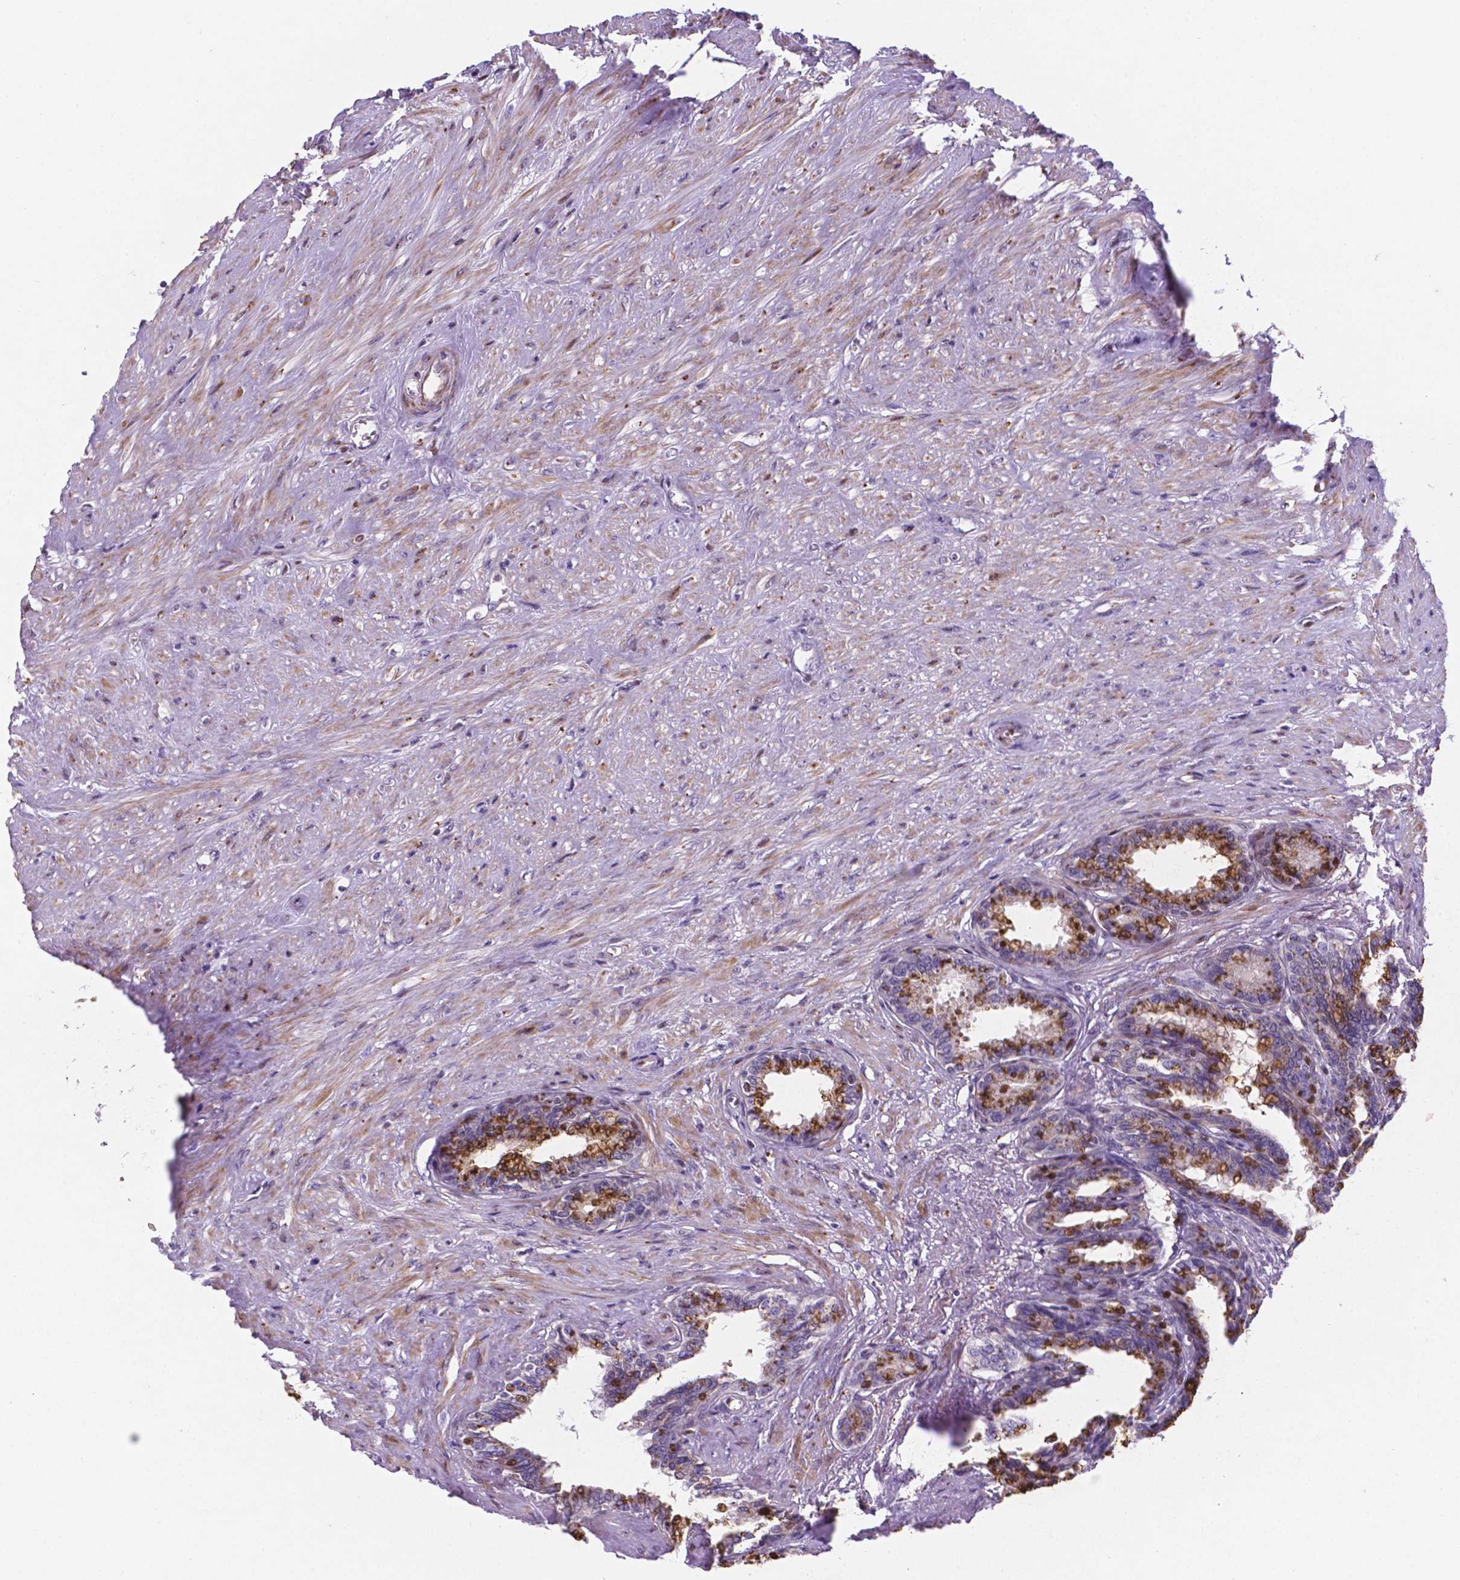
{"staining": {"intensity": "moderate", "quantity": "25%-75%", "location": "nuclear"}, "tissue": "seminal vesicle", "cell_type": "Glandular cells", "image_type": "normal", "snomed": [{"axis": "morphology", "description": "Normal tissue, NOS"}, {"axis": "morphology", "description": "Urothelial carcinoma, NOS"}, {"axis": "topography", "description": "Urinary bladder"}, {"axis": "topography", "description": "Seminal veicle"}], "caption": "Immunohistochemistry micrograph of benign seminal vesicle: seminal vesicle stained using immunohistochemistry reveals medium levels of moderate protein expression localized specifically in the nuclear of glandular cells, appearing as a nuclear brown color.", "gene": "TM4SF20", "patient": {"sex": "male", "age": 76}}